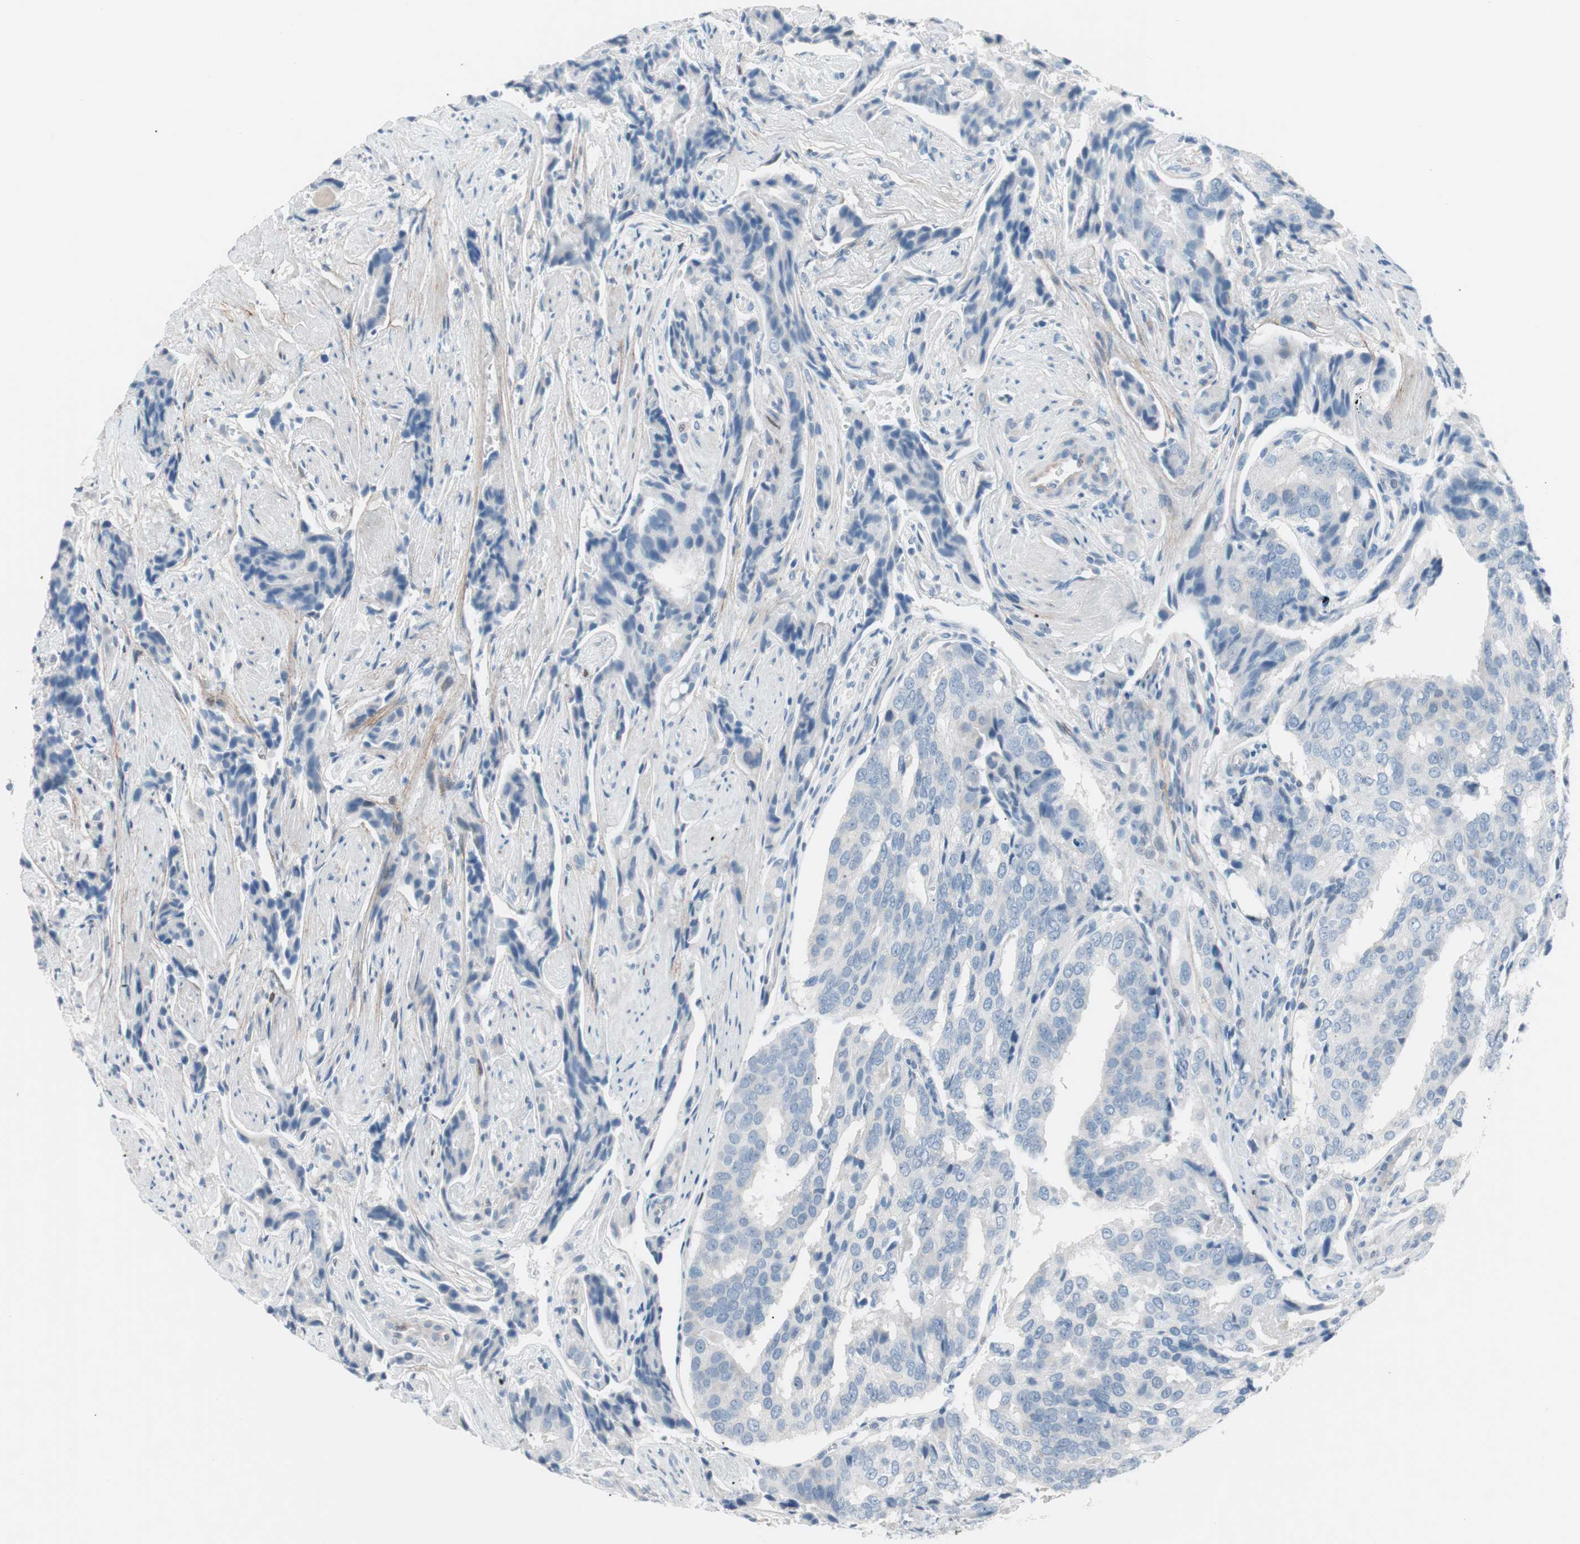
{"staining": {"intensity": "negative", "quantity": "none", "location": "none"}, "tissue": "prostate cancer", "cell_type": "Tumor cells", "image_type": "cancer", "snomed": [{"axis": "morphology", "description": "Adenocarcinoma, High grade"}, {"axis": "topography", "description": "Prostate"}], "caption": "Prostate adenocarcinoma (high-grade) was stained to show a protein in brown. There is no significant staining in tumor cells.", "gene": "FOSL1", "patient": {"sex": "male", "age": 58}}